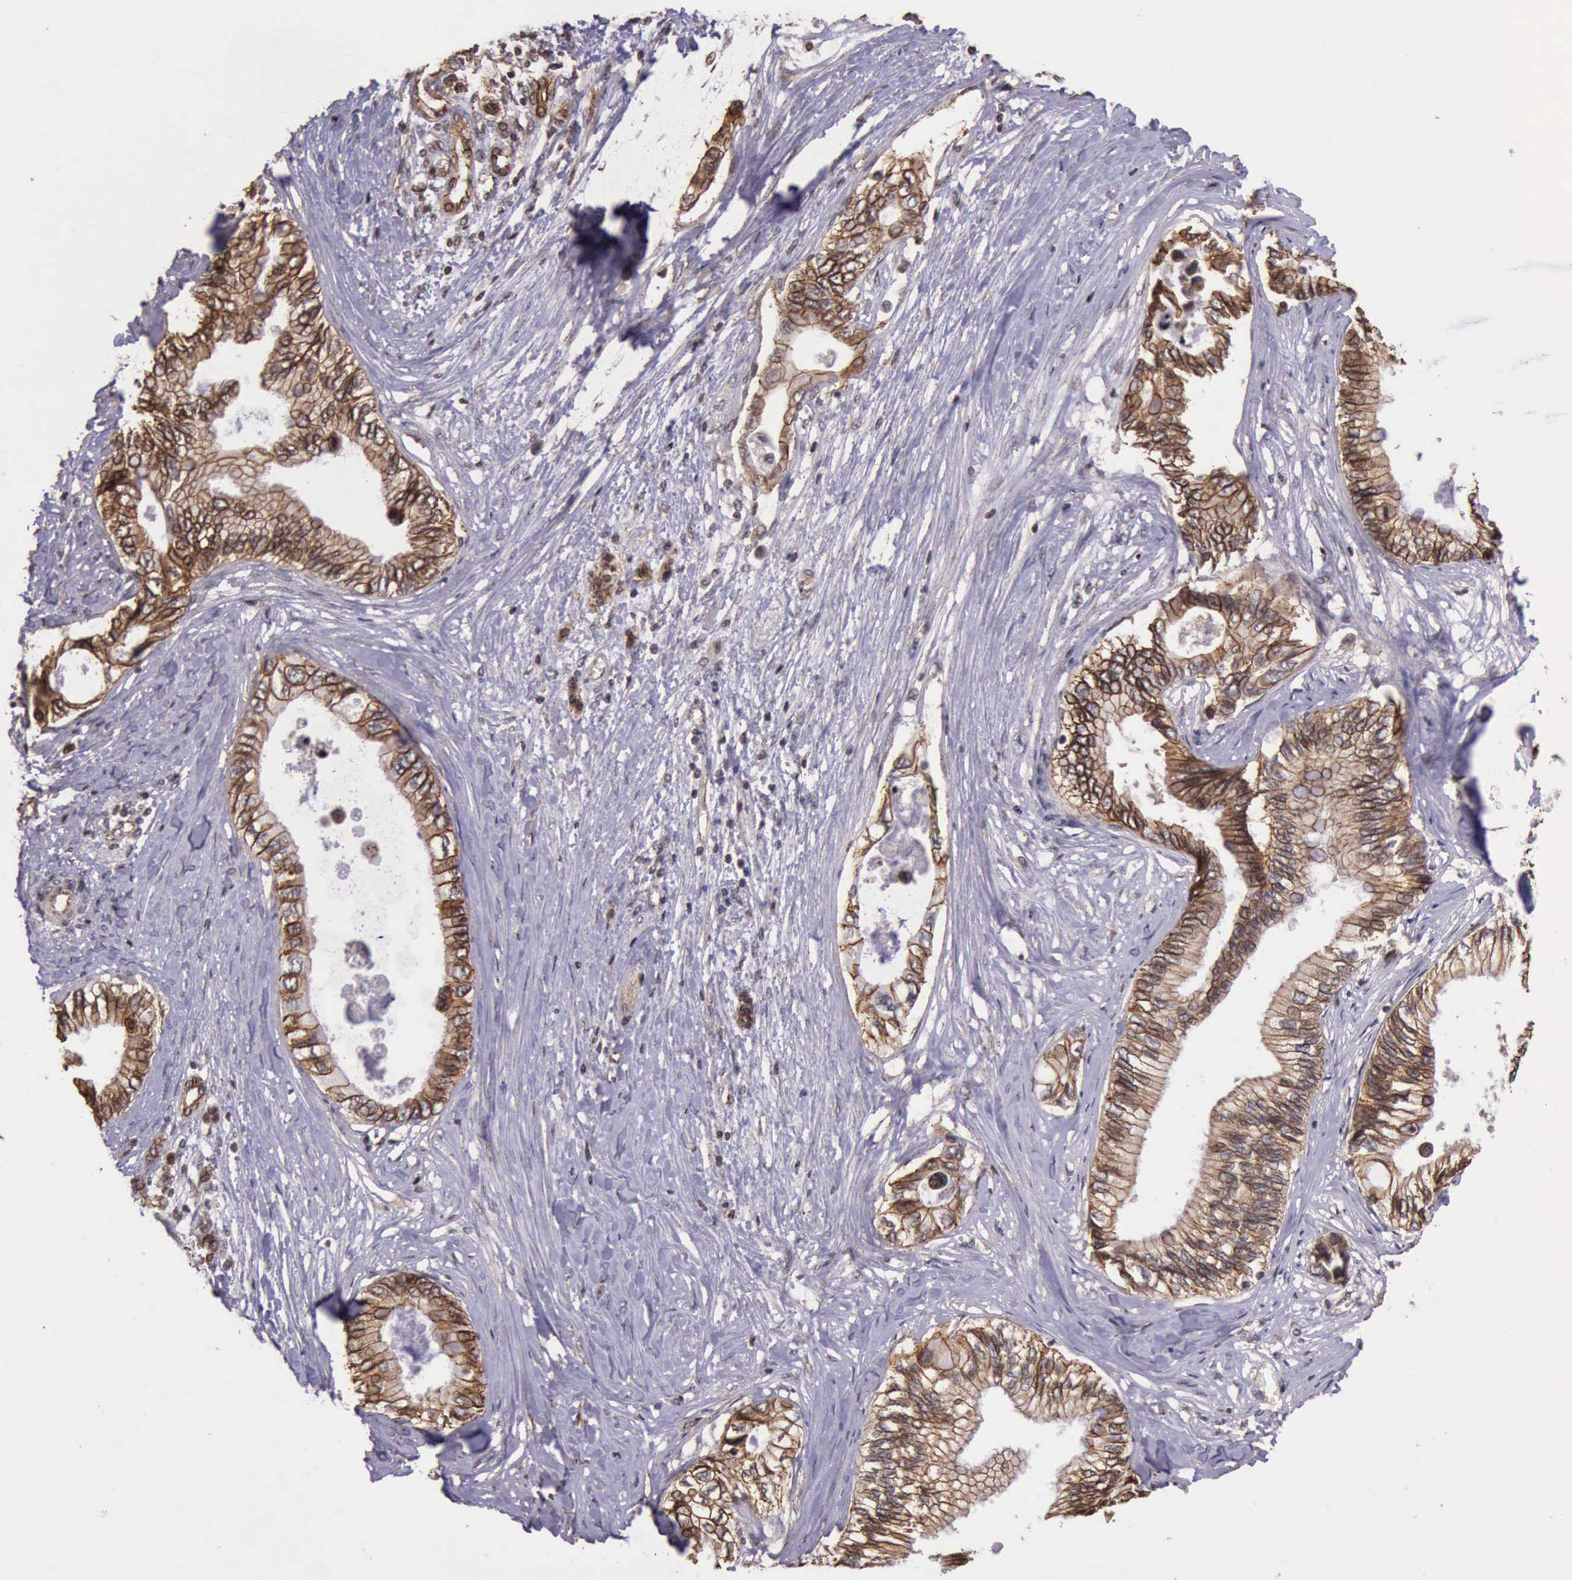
{"staining": {"intensity": "moderate", "quantity": ">75%", "location": "cytoplasmic/membranous"}, "tissue": "pancreatic cancer", "cell_type": "Tumor cells", "image_type": "cancer", "snomed": [{"axis": "morphology", "description": "Adenocarcinoma, NOS"}, {"axis": "topography", "description": "Pancreas"}], "caption": "Protein staining of pancreatic adenocarcinoma tissue exhibits moderate cytoplasmic/membranous expression in about >75% of tumor cells. The protein is shown in brown color, while the nuclei are stained blue.", "gene": "CTNNB1", "patient": {"sex": "female", "age": 66}}